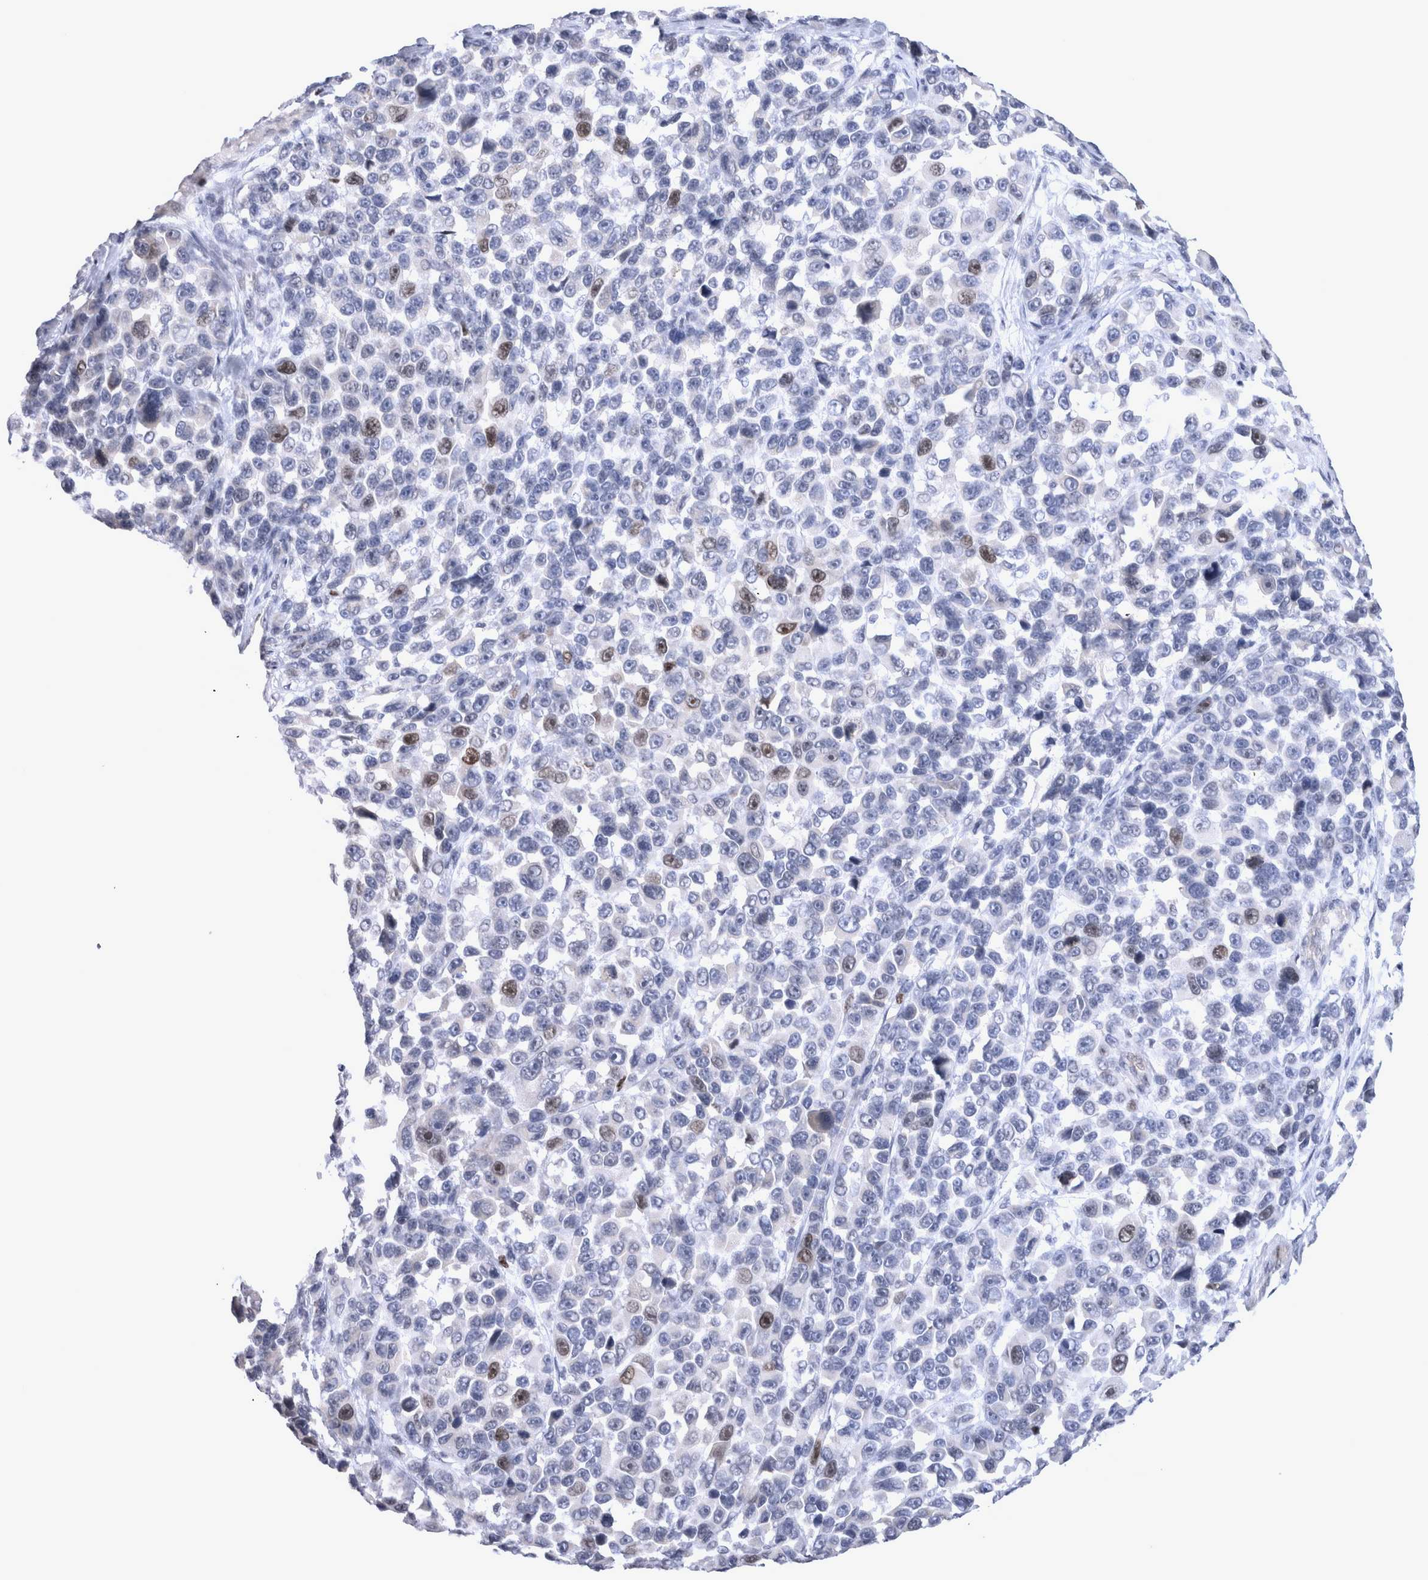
{"staining": {"intensity": "moderate", "quantity": "<25%", "location": "nuclear"}, "tissue": "melanoma", "cell_type": "Tumor cells", "image_type": "cancer", "snomed": [{"axis": "morphology", "description": "Malignant melanoma, NOS"}, {"axis": "topography", "description": "Skin"}], "caption": "Tumor cells exhibit moderate nuclear expression in approximately <25% of cells in malignant melanoma. (IHC, brightfield microscopy, high magnification).", "gene": "KIF18B", "patient": {"sex": "male", "age": 53}}